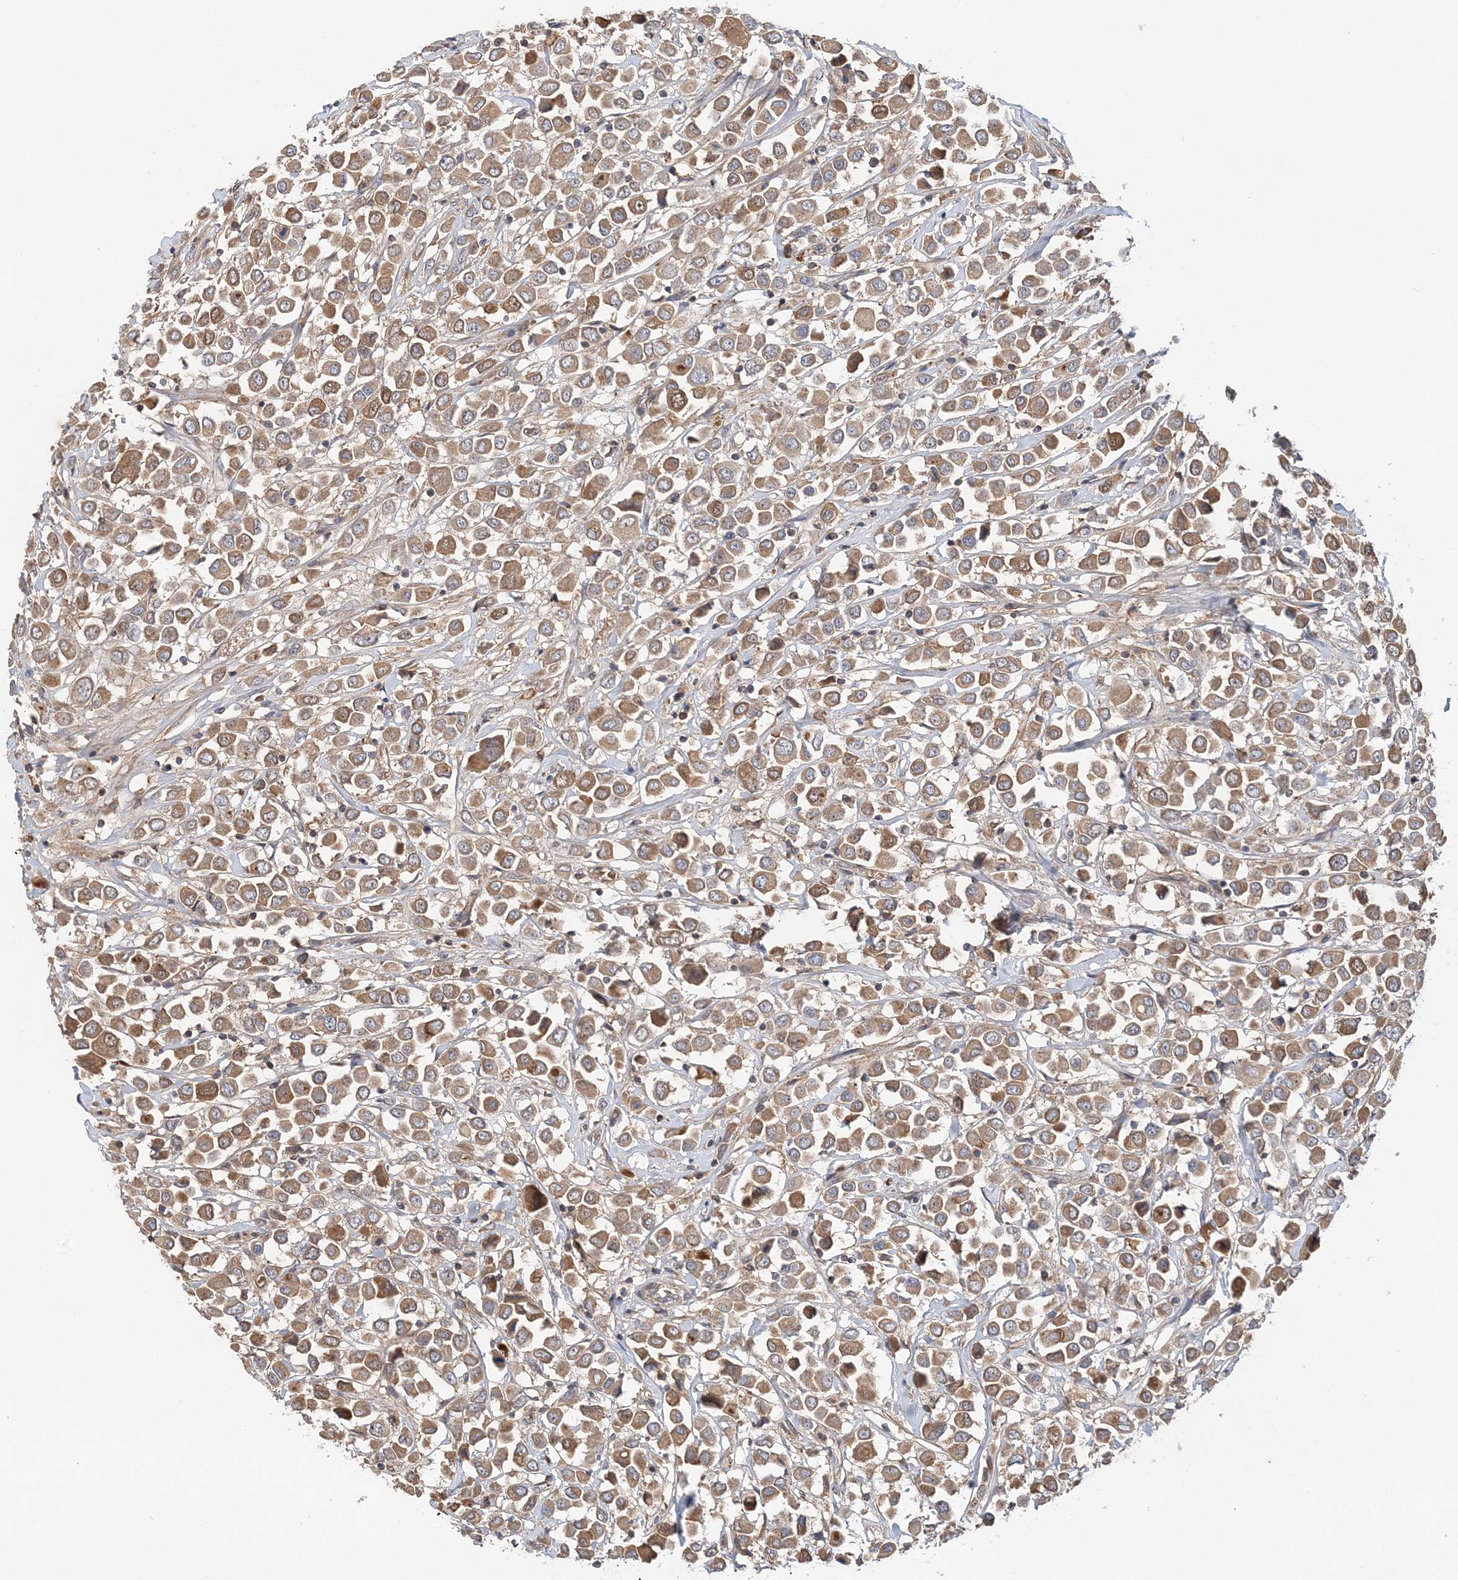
{"staining": {"intensity": "moderate", "quantity": ">75%", "location": "cytoplasmic/membranous"}, "tissue": "breast cancer", "cell_type": "Tumor cells", "image_type": "cancer", "snomed": [{"axis": "morphology", "description": "Duct carcinoma"}, {"axis": "topography", "description": "Breast"}], "caption": "A micrograph showing moderate cytoplasmic/membranous positivity in about >75% of tumor cells in breast cancer, as visualized by brown immunohistochemical staining.", "gene": "SYCP3", "patient": {"sex": "female", "age": 61}}